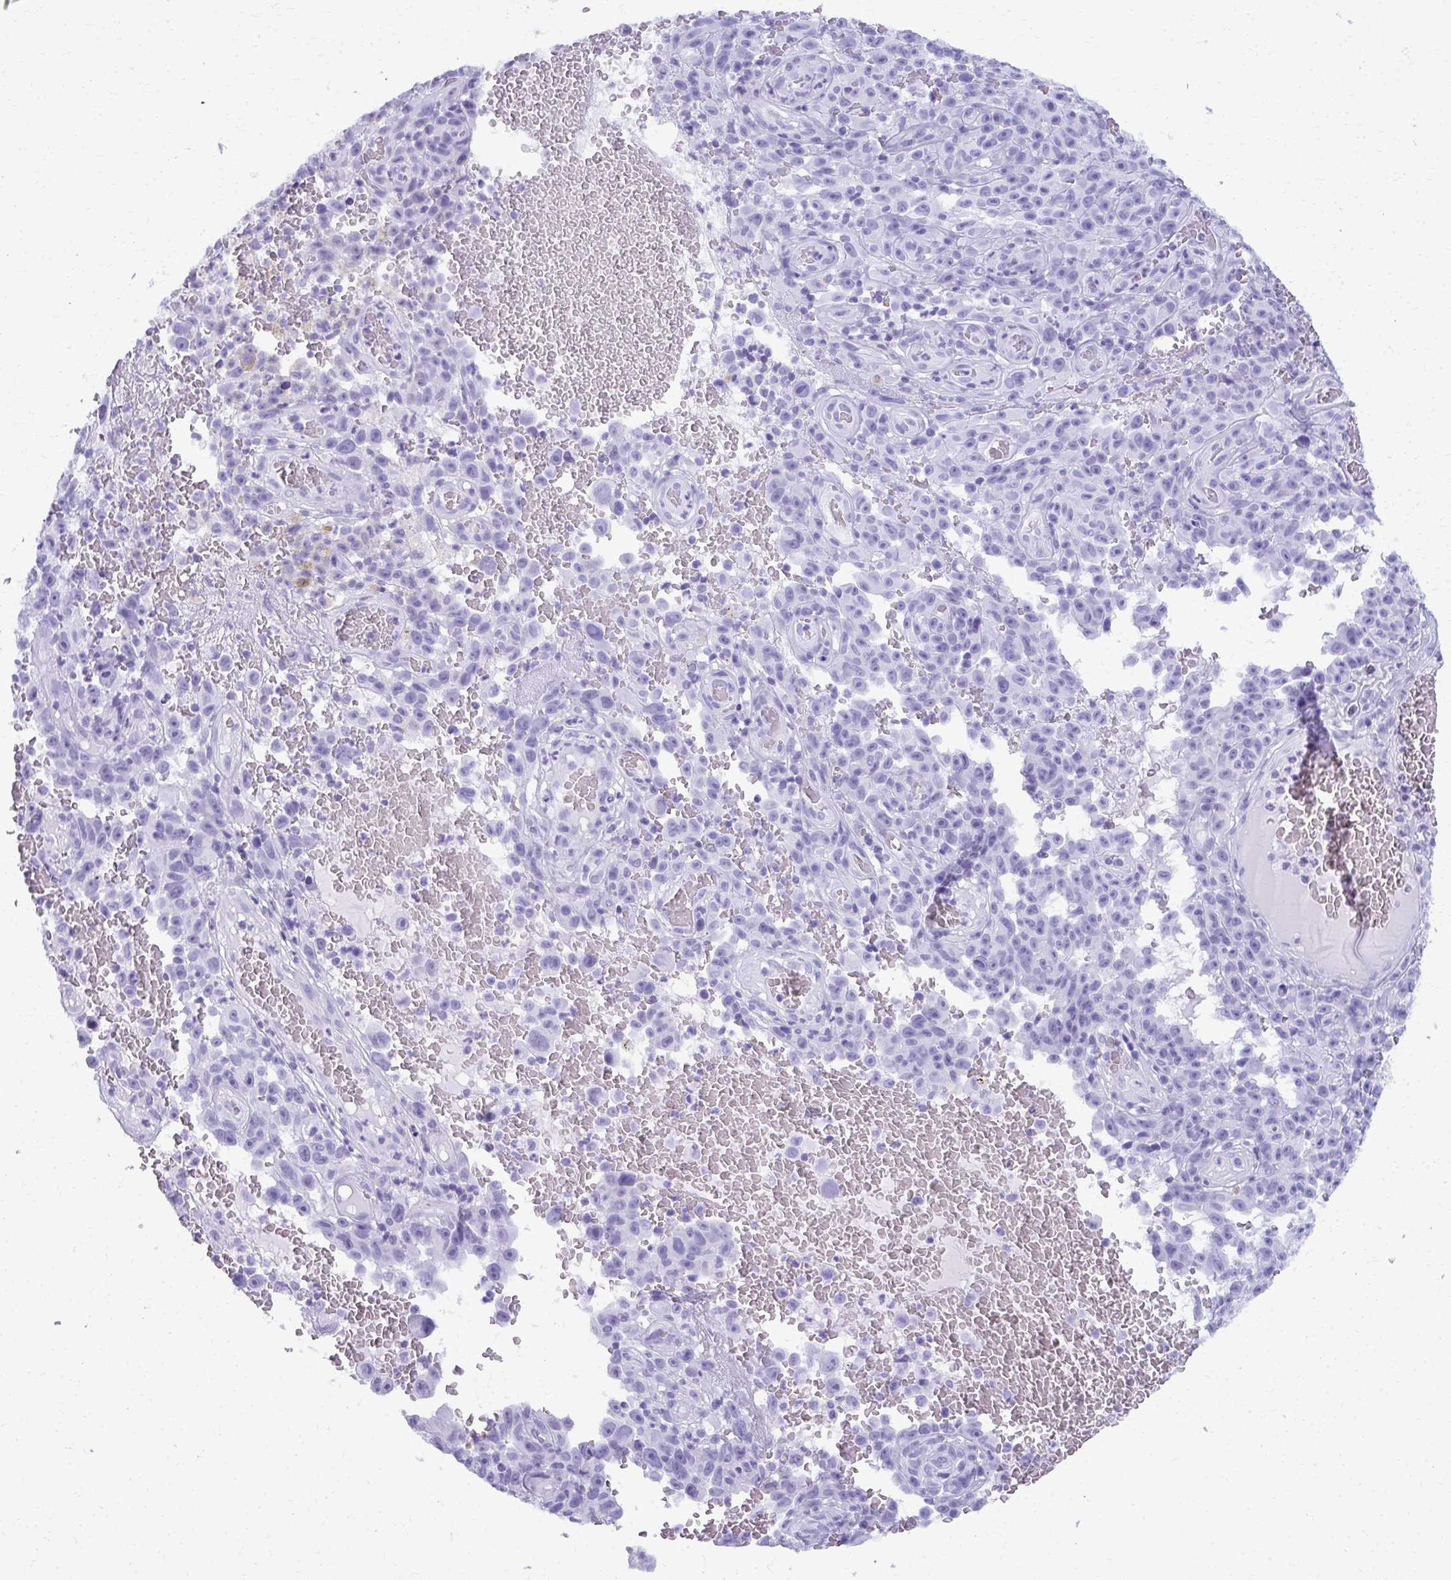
{"staining": {"intensity": "negative", "quantity": "none", "location": "none"}, "tissue": "melanoma", "cell_type": "Tumor cells", "image_type": "cancer", "snomed": [{"axis": "morphology", "description": "Malignant melanoma, NOS"}, {"axis": "topography", "description": "Skin"}], "caption": "The photomicrograph shows no significant staining in tumor cells of malignant melanoma. (DAB IHC with hematoxylin counter stain).", "gene": "MAF1", "patient": {"sex": "female", "age": 82}}